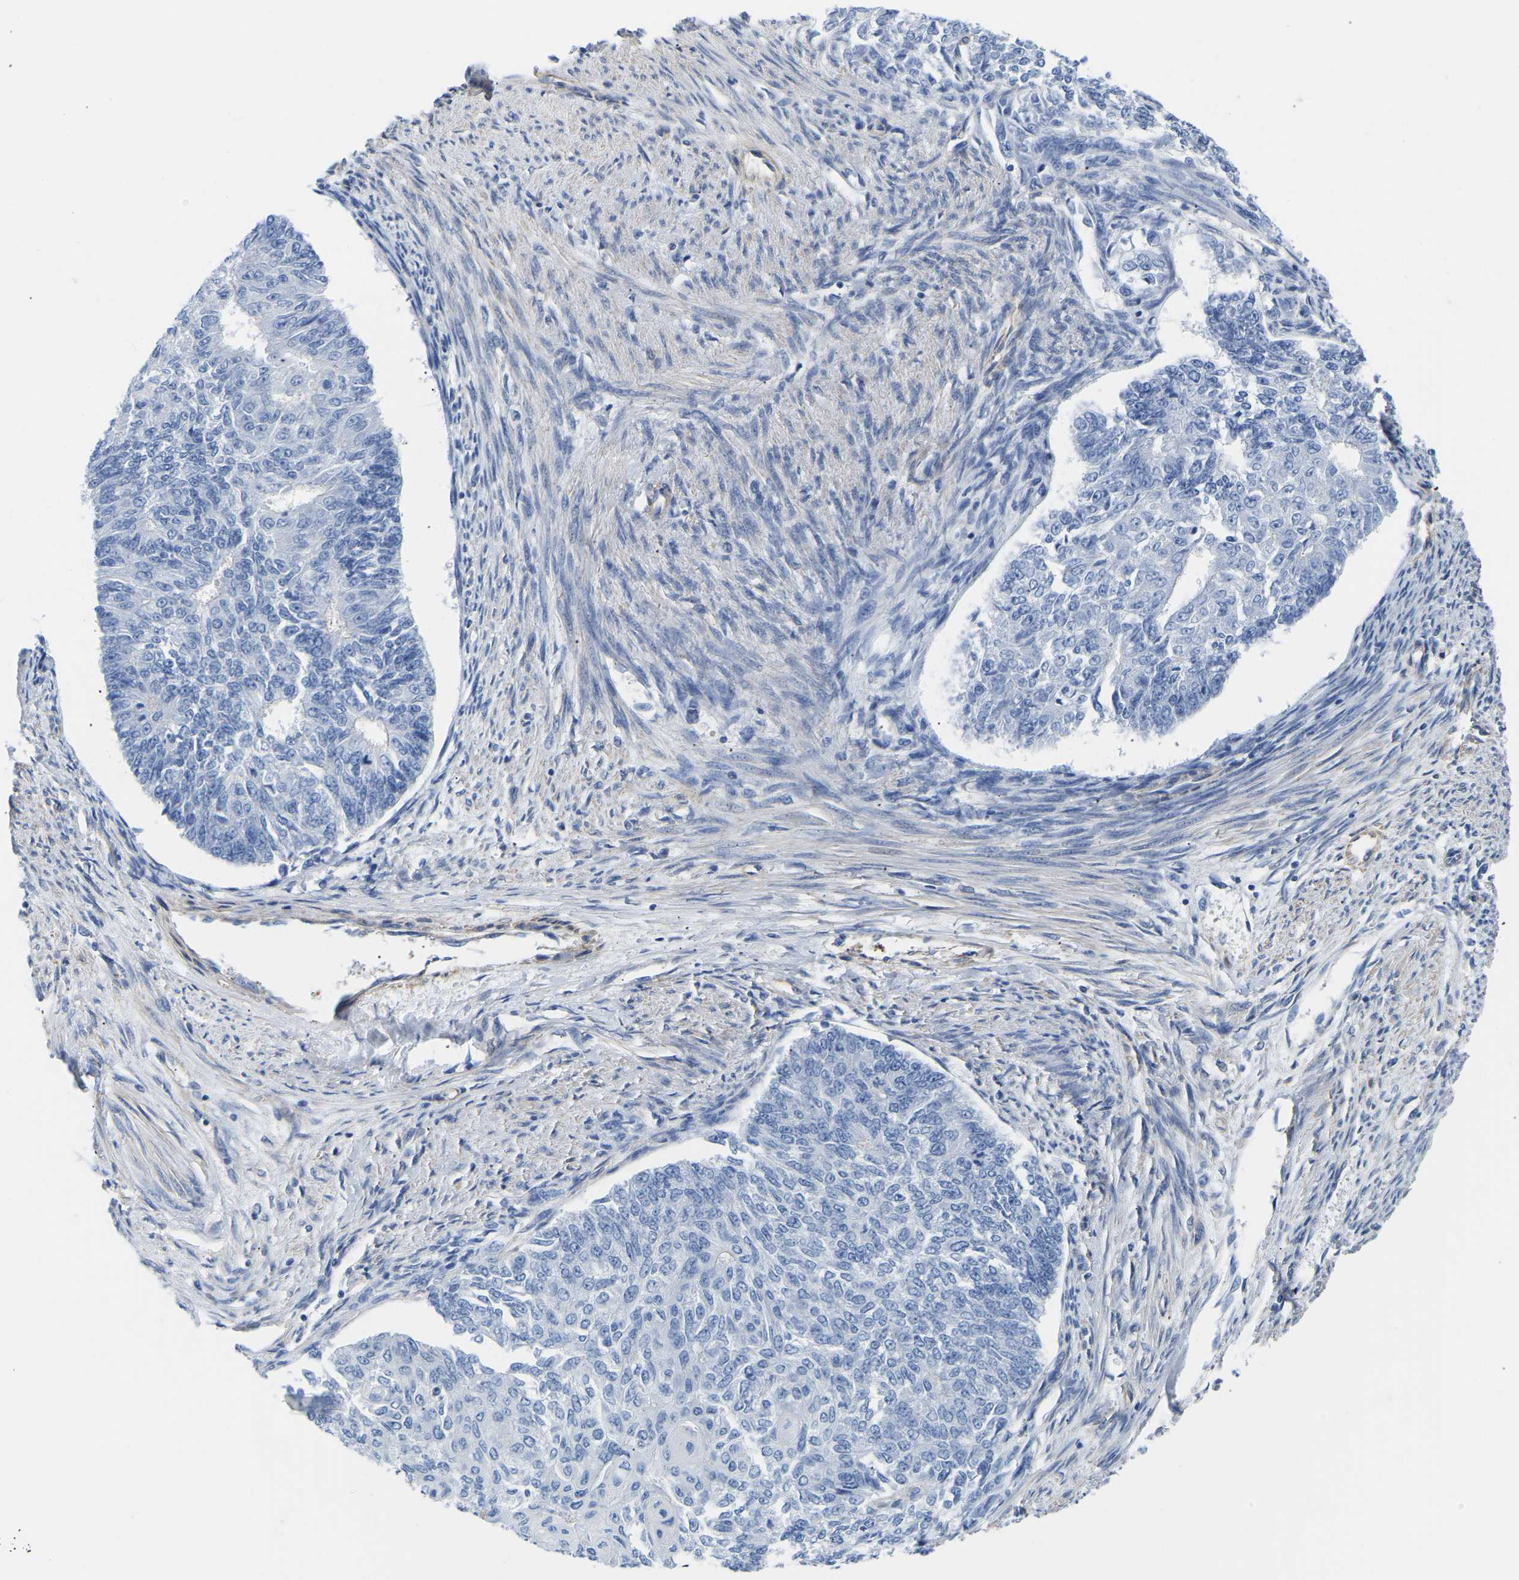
{"staining": {"intensity": "negative", "quantity": "none", "location": "none"}, "tissue": "endometrial cancer", "cell_type": "Tumor cells", "image_type": "cancer", "snomed": [{"axis": "morphology", "description": "Adenocarcinoma, NOS"}, {"axis": "topography", "description": "Endometrium"}], "caption": "DAB (3,3'-diaminobenzidine) immunohistochemical staining of adenocarcinoma (endometrial) reveals no significant positivity in tumor cells.", "gene": "UPK3A", "patient": {"sex": "female", "age": 32}}